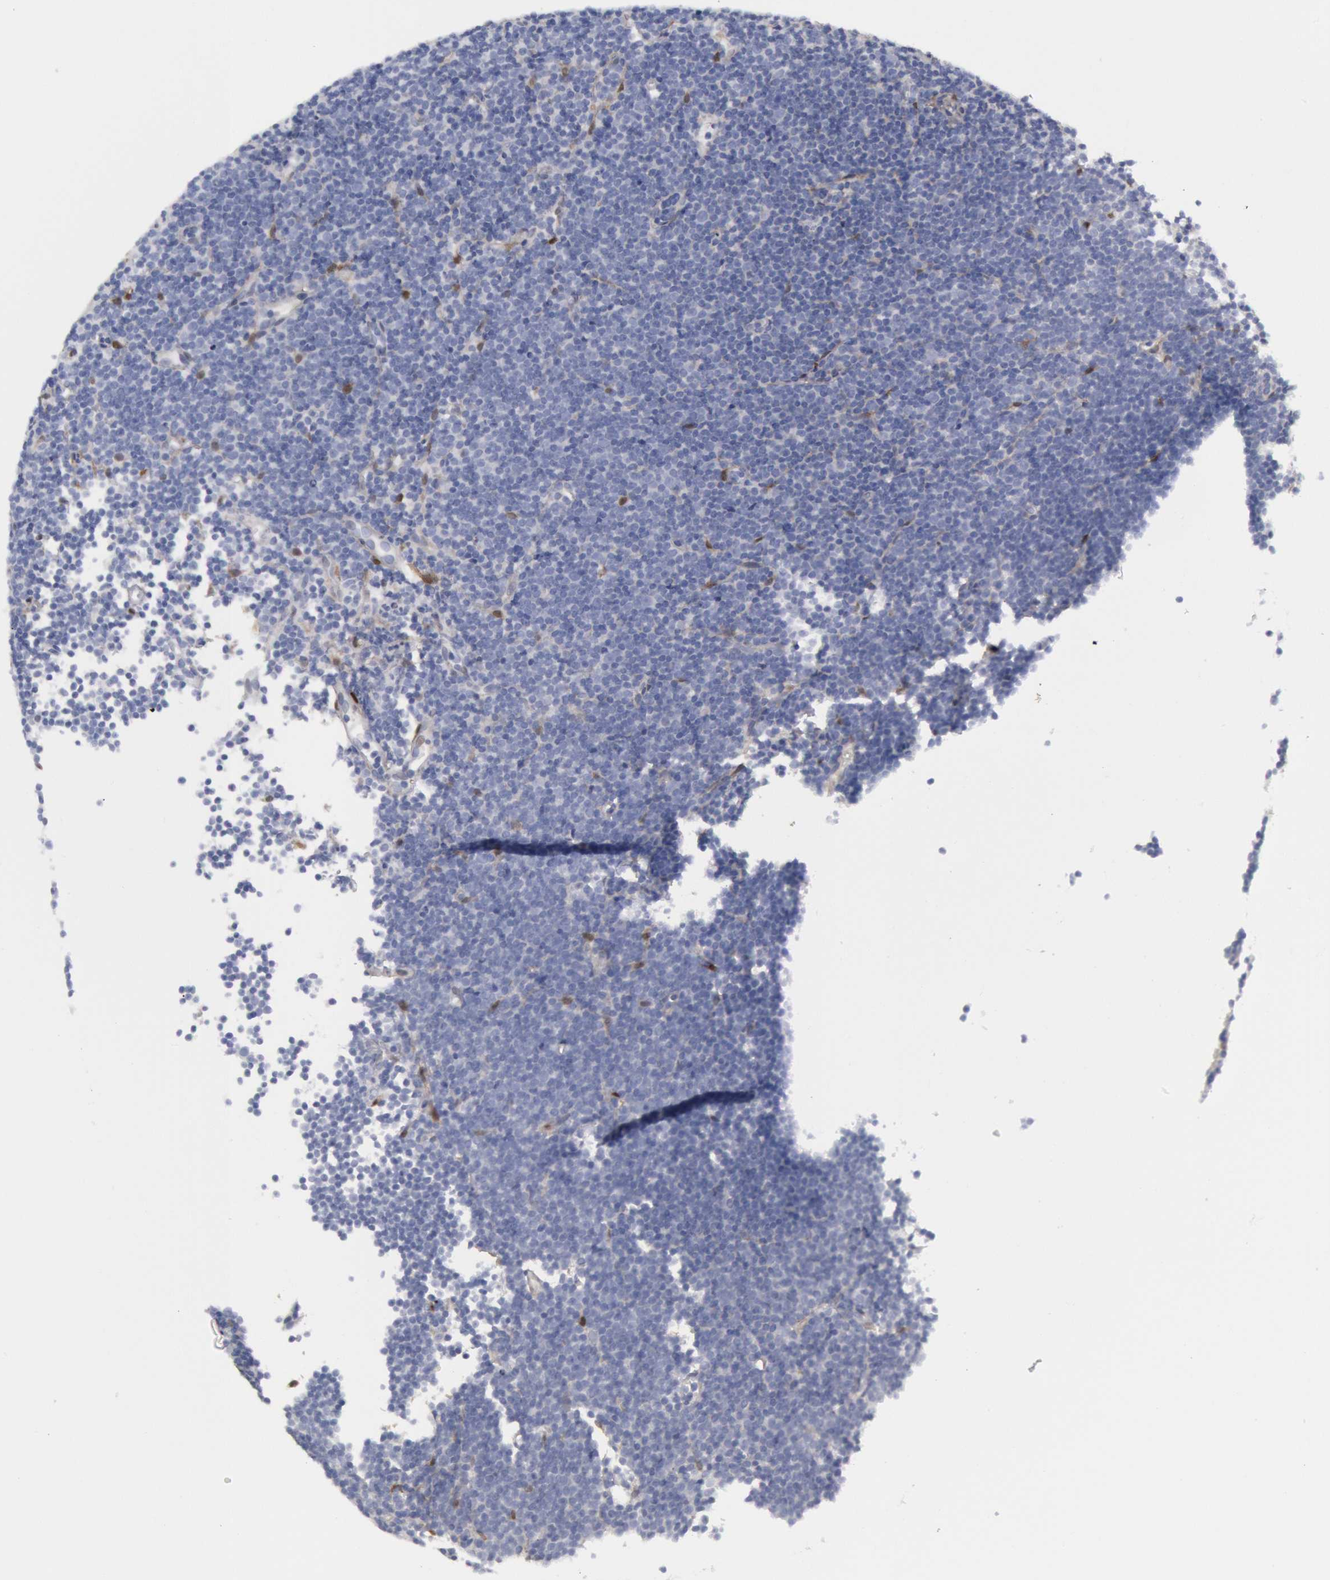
{"staining": {"intensity": "negative", "quantity": "none", "location": "none"}, "tissue": "lymphoma", "cell_type": "Tumor cells", "image_type": "cancer", "snomed": [{"axis": "morphology", "description": "Malignant lymphoma, non-Hodgkin's type, Low grade"}, {"axis": "topography", "description": "Lymph node"}], "caption": "This is a image of immunohistochemistry staining of lymphoma, which shows no positivity in tumor cells.", "gene": "FHL1", "patient": {"sex": "male", "age": 57}}